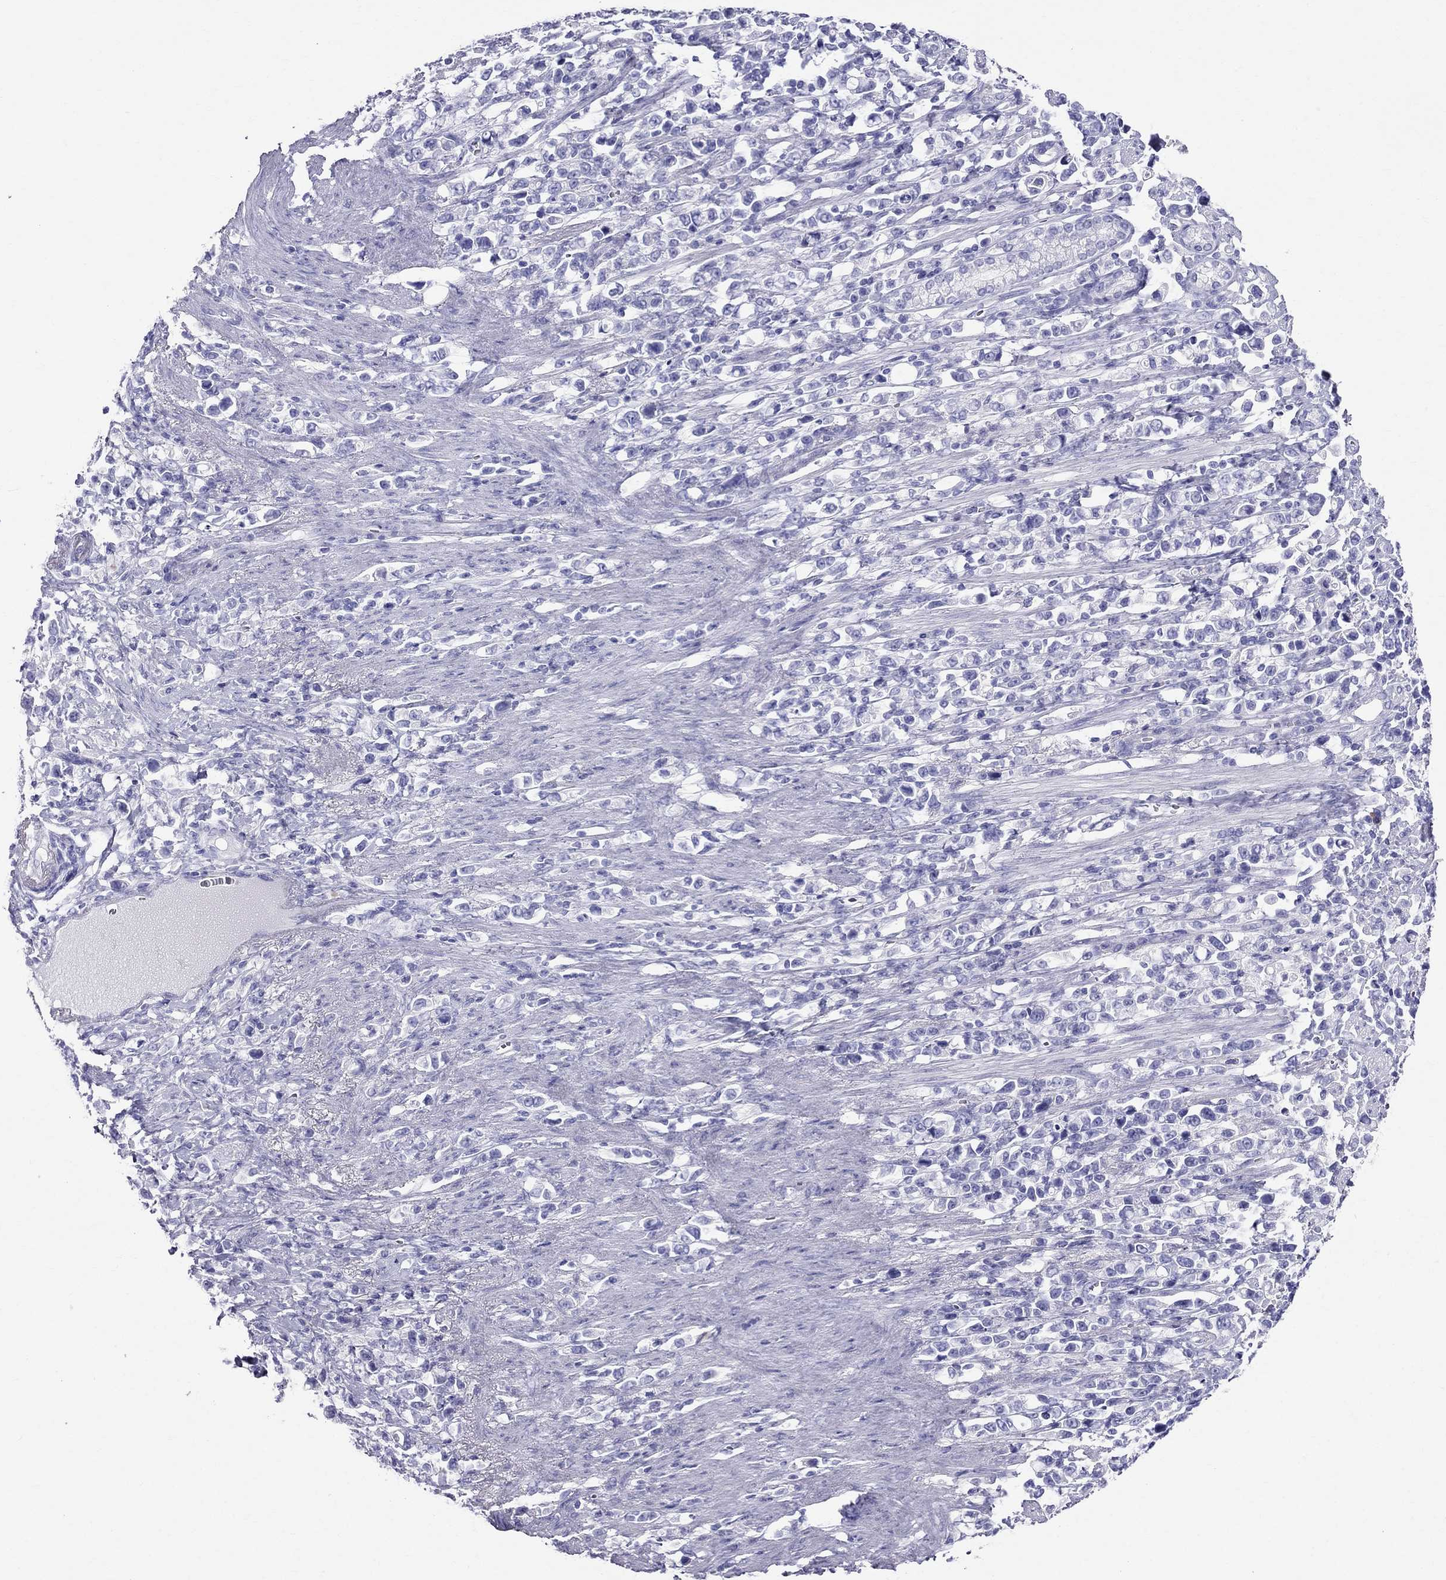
{"staining": {"intensity": "negative", "quantity": "none", "location": "none"}, "tissue": "stomach cancer", "cell_type": "Tumor cells", "image_type": "cancer", "snomed": [{"axis": "morphology", "description": "Adenocarcinoma, NOS"}, {"axis": "topography", "description": "Stomach"}], "caption": "The IHC histopathology image has no significant positivity in tumor cells of stomach cancer (adenocarcinoma) tissue.", "gene": "DNAAF6", "patient": {"sex": "male", "age": 63}}